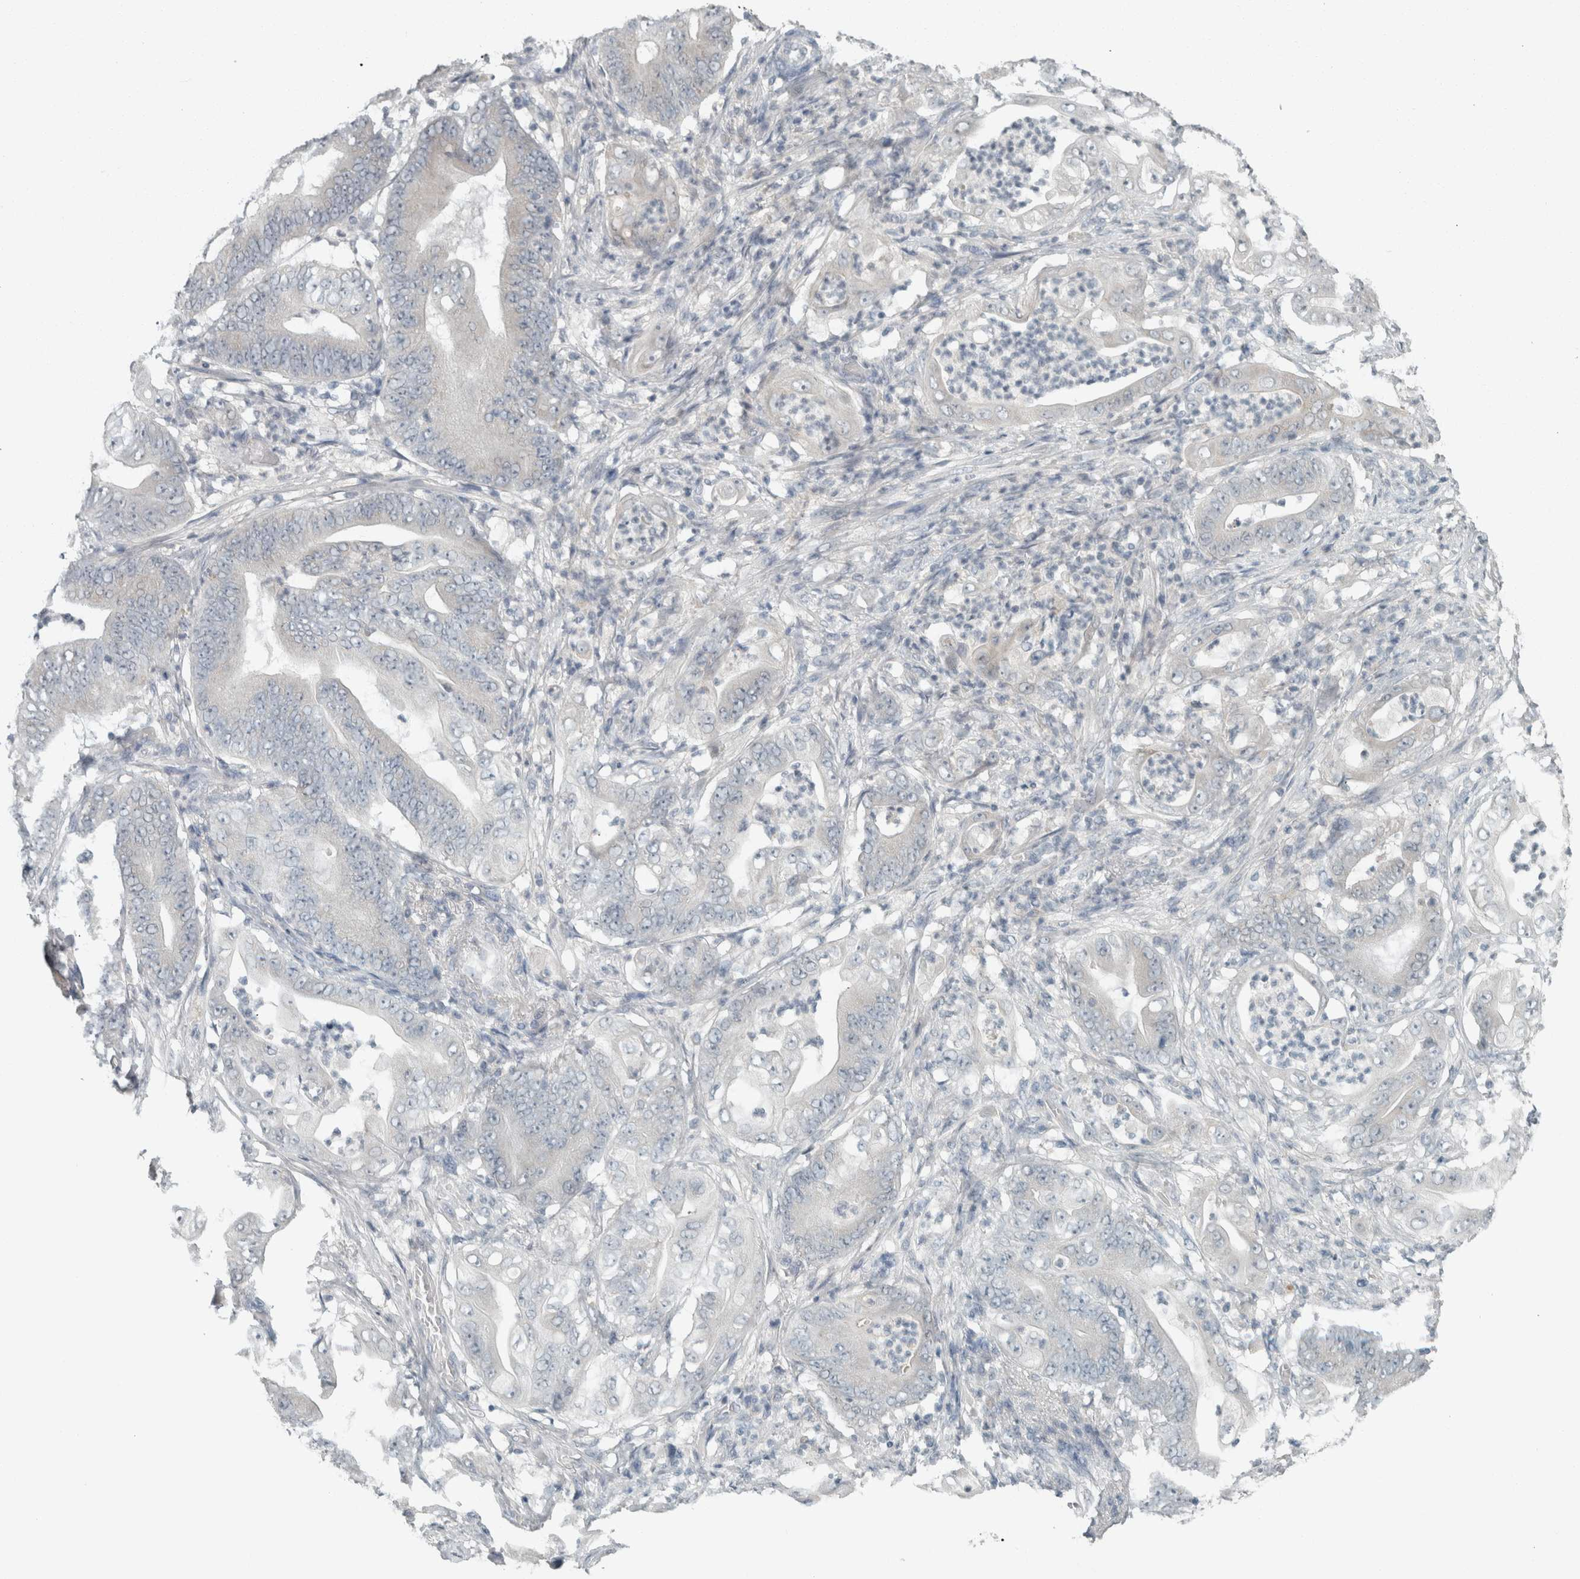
{"staining": {"intensity": "negative", "quantity": "none", "location": "none"}, "tissue": "stomach cancer", "cell_type": "Tumor cells", "image_type": "cancer", "snomed": [{"axis": "morphology", "description": "Adenocarcinoma, NOS"}, {"axis": "topography", "description": "Stomach"}], "caption": "This is a photomicrograph of immunohistochemistry (IHC) staining of adenocarcinoma (stomach), which shows no staining in tumor cells. (Stains: DAB IHC with hematoxylin counter stain, Microscopy: brightfield microscopy at high magnification).", "gene": "TRIT1", "patient": {"sex": "female", "age": 73}}